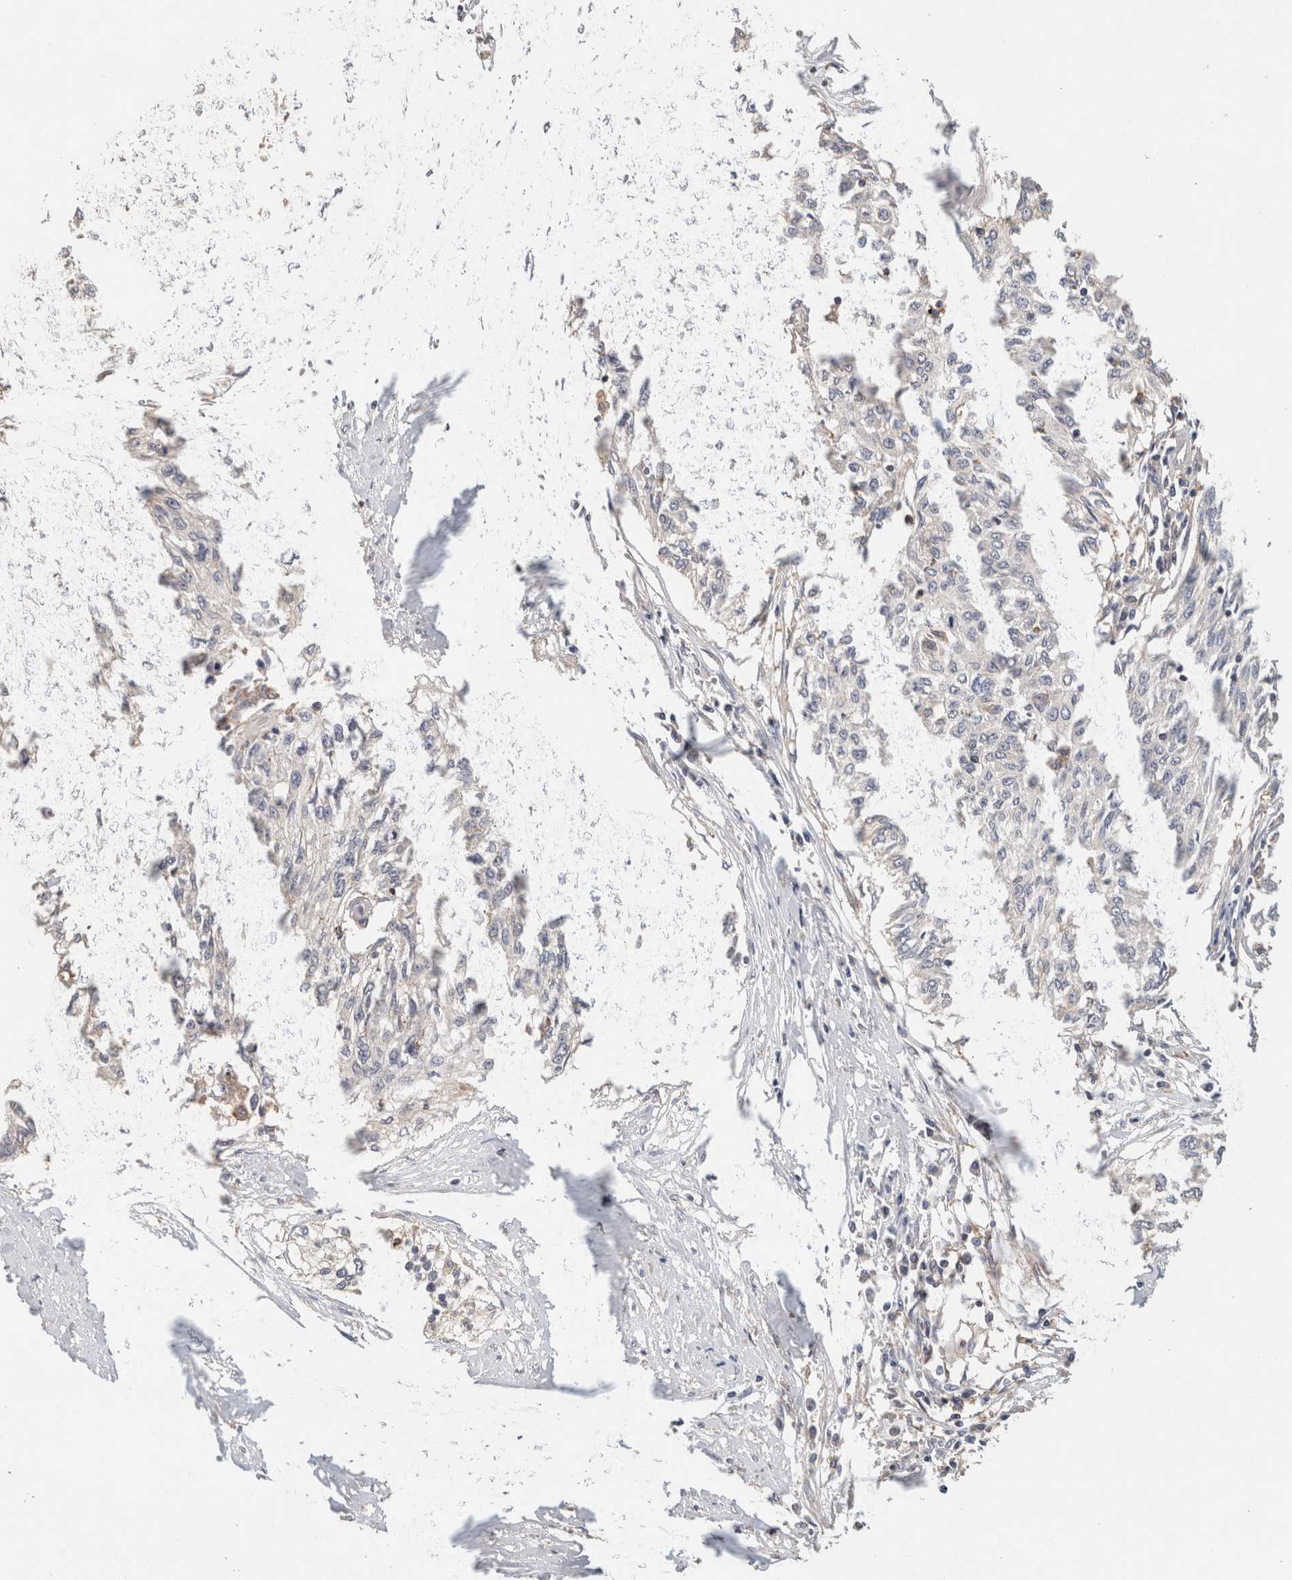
{"staining": {"intensity": "negative", "quantity": "none", "location": "none"}, "tissue": "cervical cancer", "cell_type": "Tumor cells", "image_type": "cancer", "snomed": [{"axis": "morphology", "description": "Squamous cell carcinoma, NOS"}, {"axis": "topography", "description": "Cervix"}], "caption": "Immunohistochemical staining of cervical cancer demonstrates no significant positivity in tumor cells. (Immunohistochemistry, brightfield microscopy, high magnification).", "gene": "CFAP418", "patient": {"sex": "female", "age": 57}}